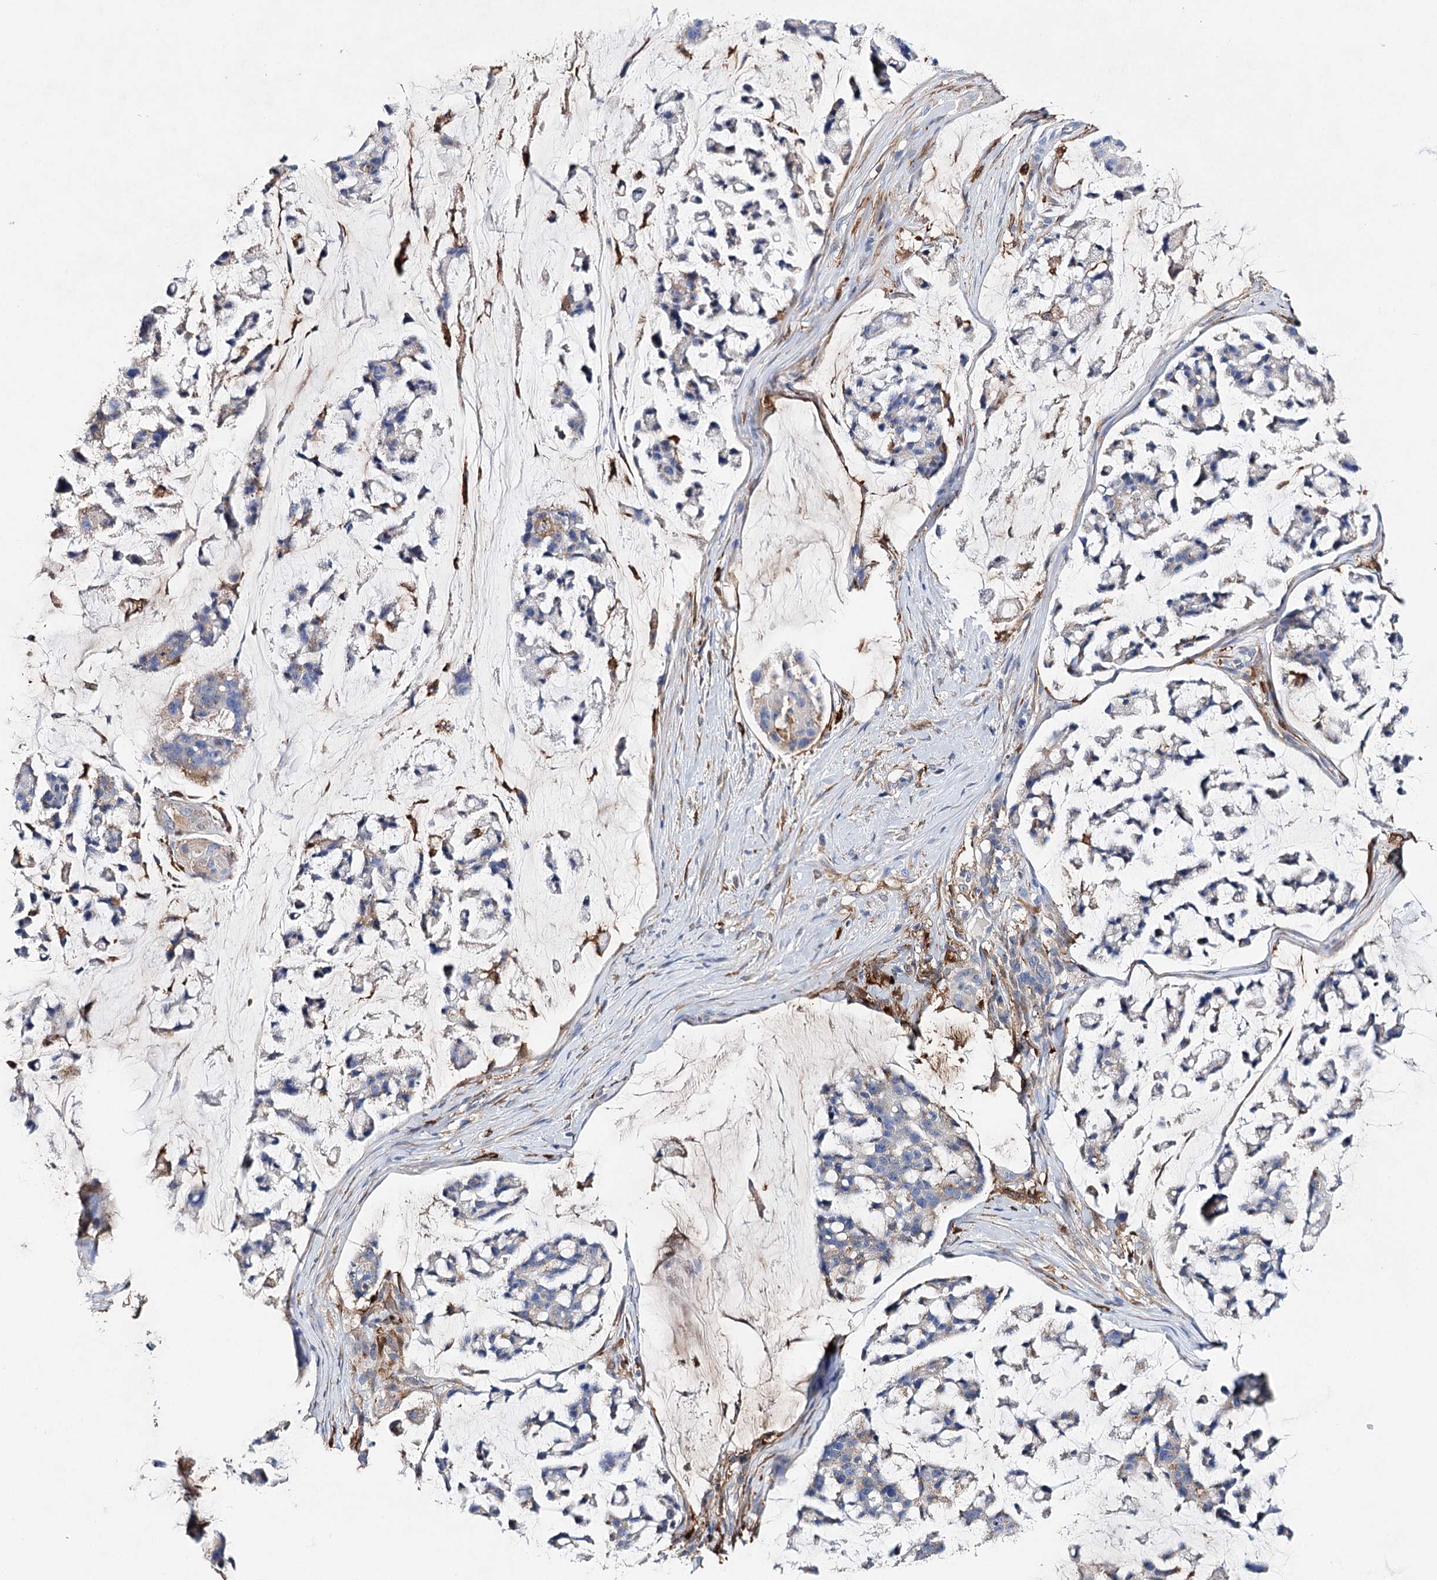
{"staining": {"intensity": "negative", "quantity": "none", "location": "none"}, "tissue": "stomach cancer", "cell_type": "Tumor cells", "image_type": "cancer", "snomed": [{"axis": "morphology", "description": "Adenocarcinoma, NOS"}, {"axis": "topography", "description": "Stomach, lower"}], "caption": "Histopathology image shows no protein positivity in tumor cells of adenocarcinoma (stomach) tissue.", "gene": "CFAP46", "patient": {"sex": "male", "age": 67}}